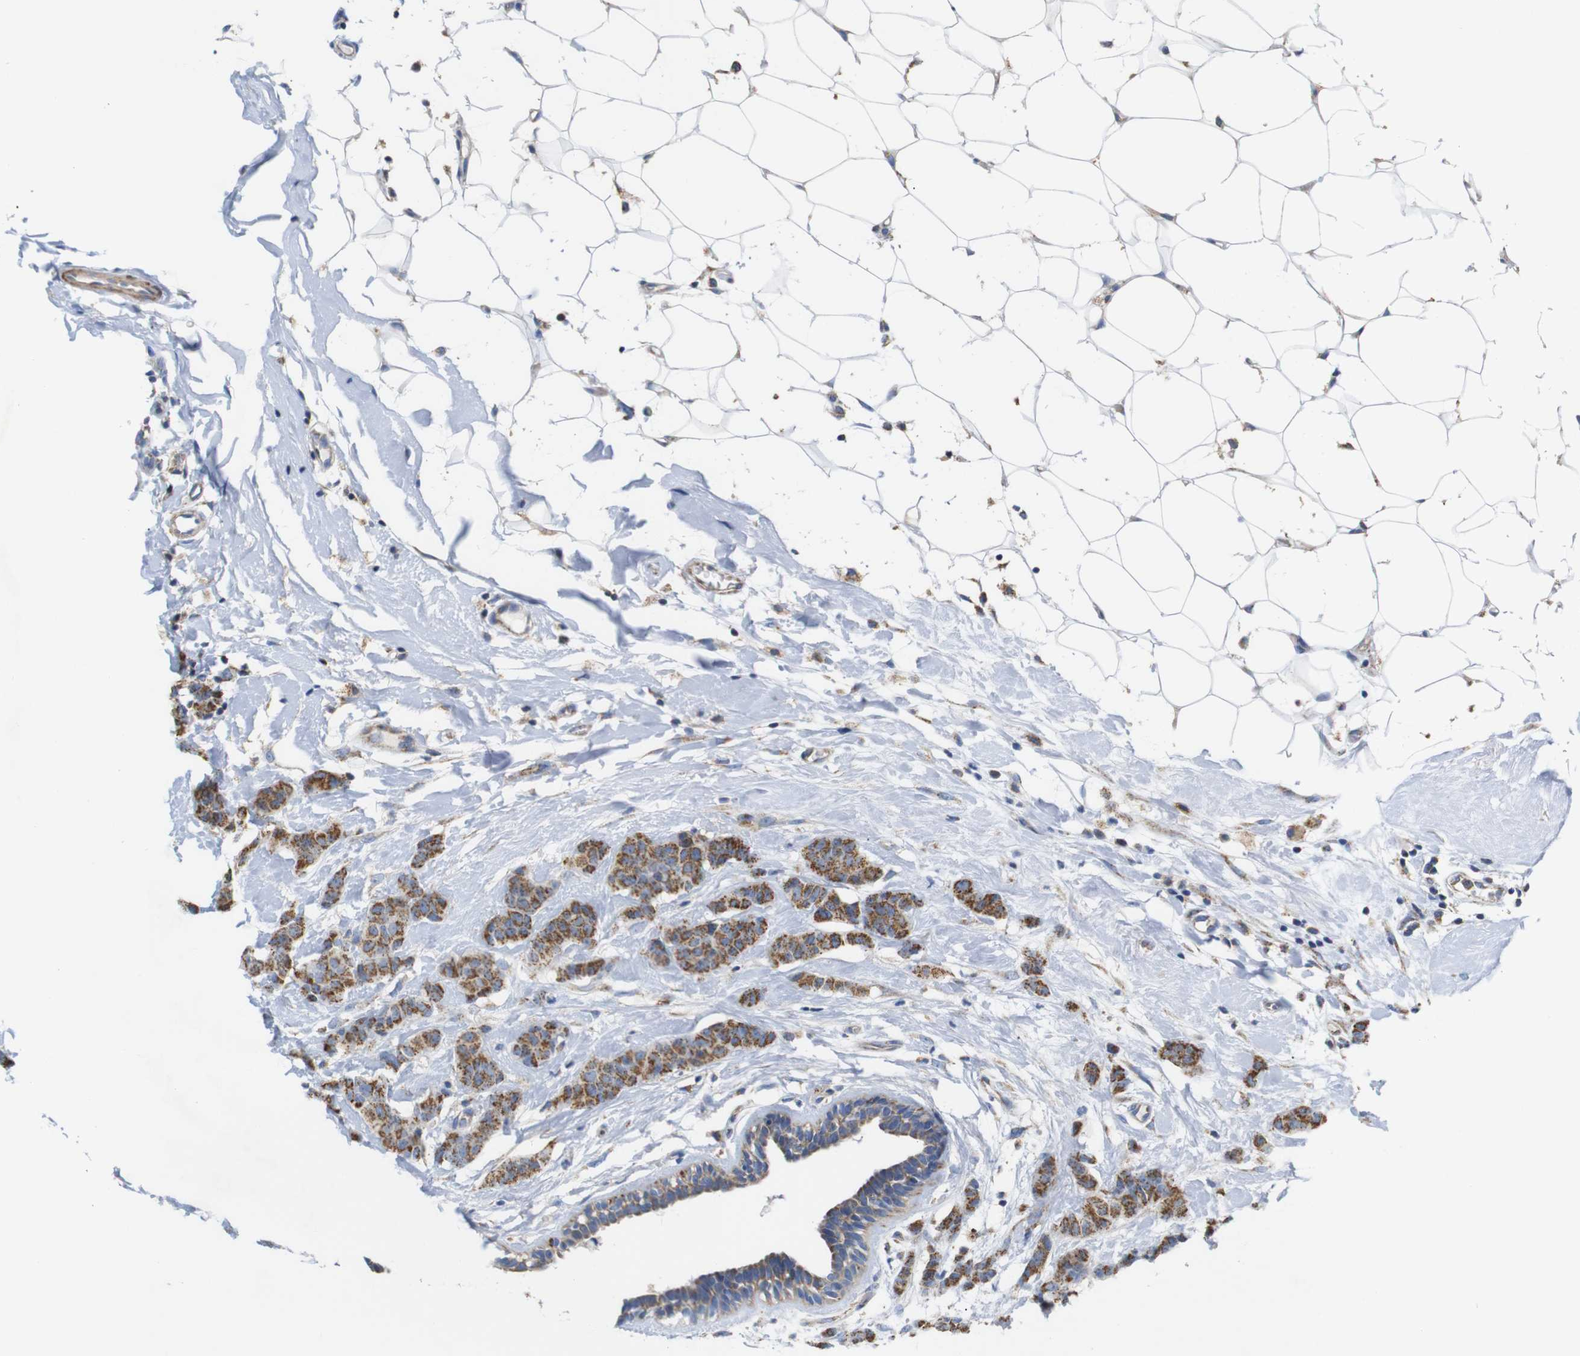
{"staining": {"intensity": "moderate", "quantity": ">75%", "location": "cytoplasmic/membranous"}, "tissue": "breast cancer", "cell_type": "Tumor cells", "image_type": "cancer", "snomed": [{"axis": "morphology", "description": "Normal tissue, NOS"}, {"axis": "morphology", "description": "Duct carcinoma"}, {"axis": "topography", "description": "Breast"}], "caption": "Invasive ductal carcinoma (breast) stained with DAB (3,3'-diaminobenzidine) immunohistochemistry (IHC) exhibits medium levels of moderate cytoplasmic/membranous positivity in about >75% of tumor cells.", "gene": "FAM171B", "patient": {"sex": "female", "age": 40}}